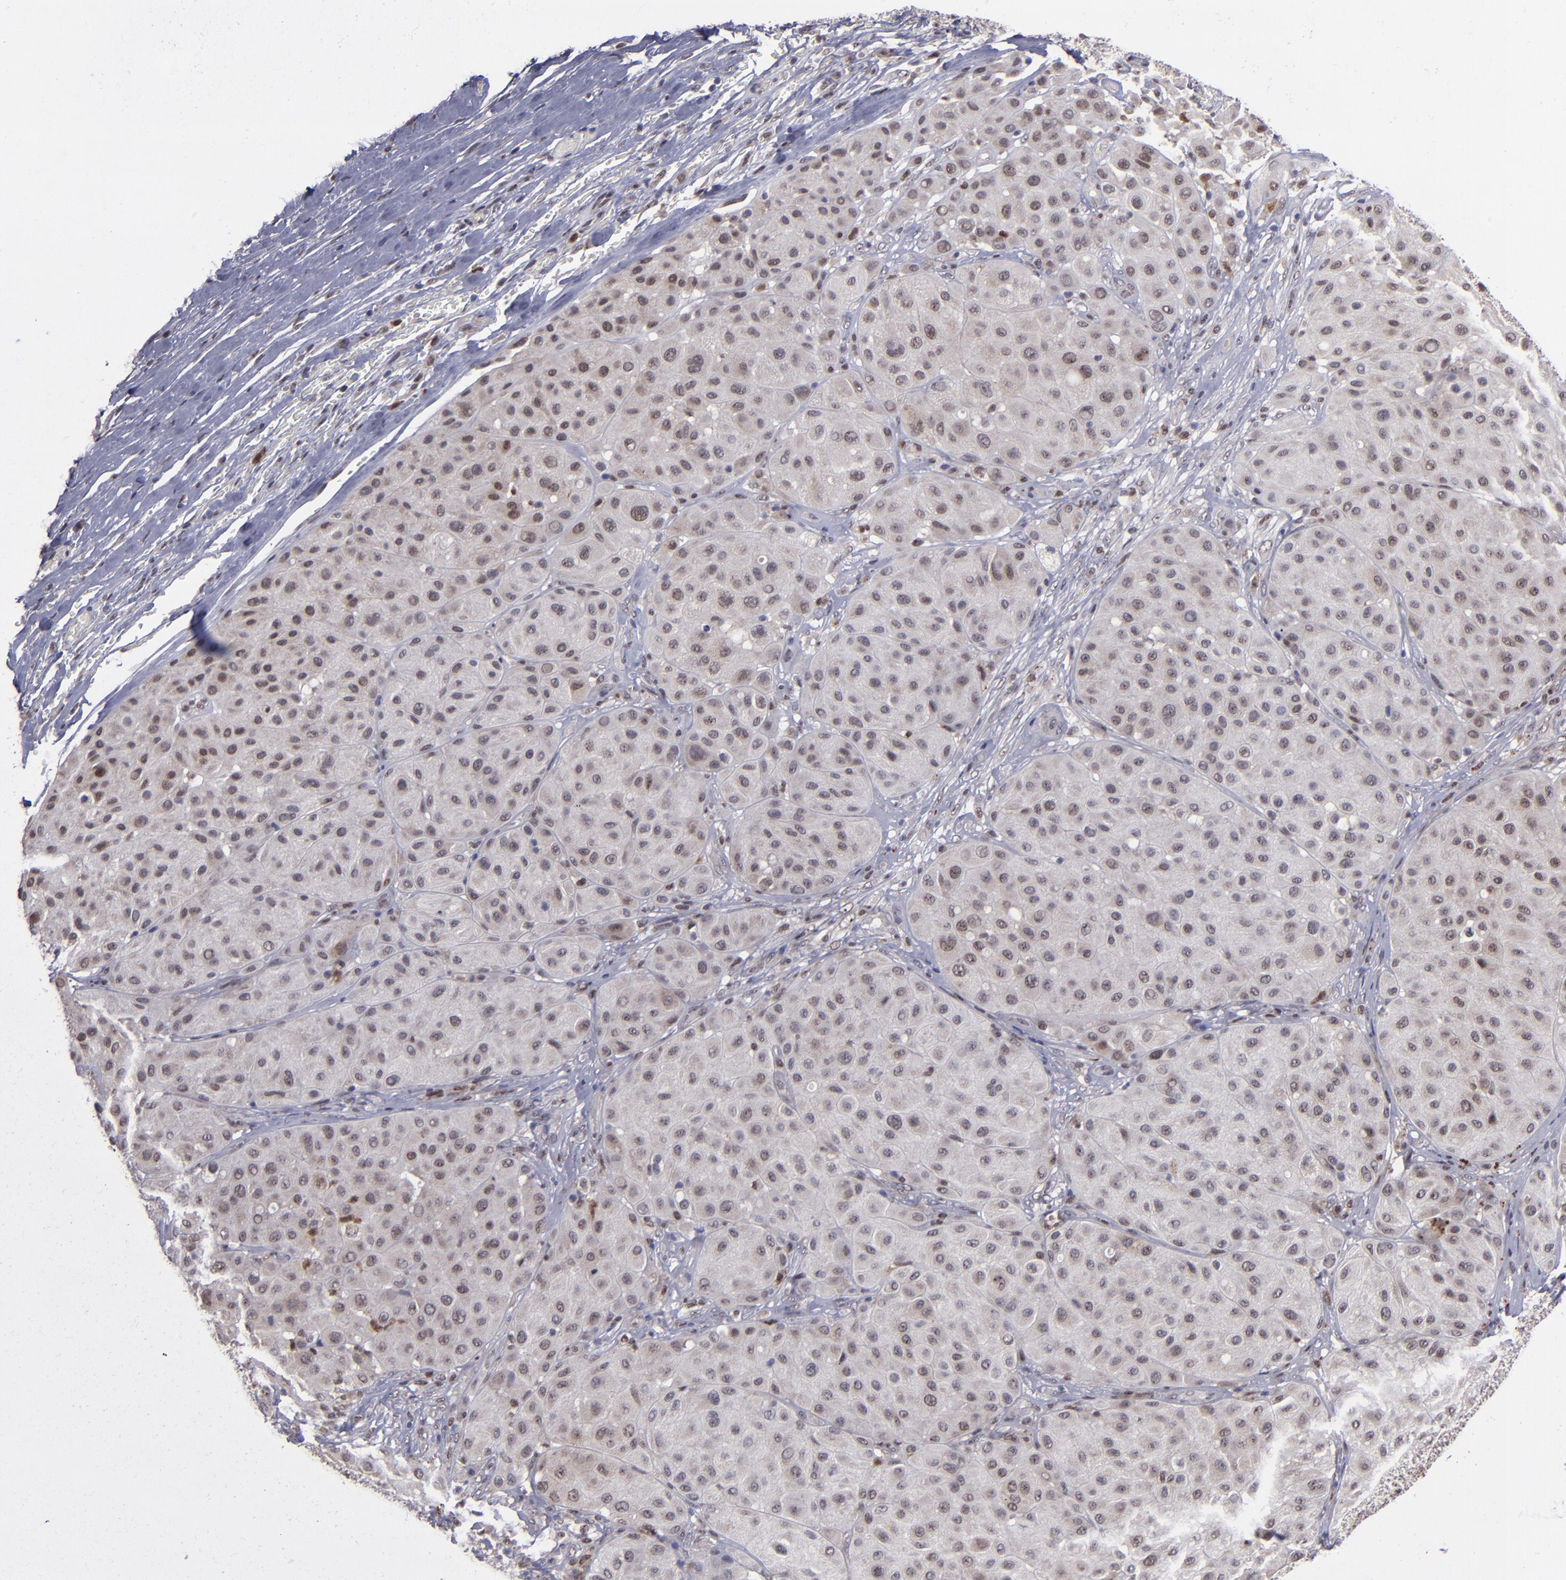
{"staining": {"intensity": "weak", "quantity": "<25%", "location": "cytoplasmic/membranous"}, "tissue": "melanoma", "cell_type": "Tumor cells", "image_type": "cancer", "snomed": [{"axis": "morphology", "description": "Normal tissue, NOS"}, {"axis": "morphology", "description": "Malignant melanoma, Metastatic site"}, {"axis": "topography", "description": "Skin"}], "caption": "Tumor cells show no significant staining in malignant melanoma (metastatic site). (DAB (3,3'-diaminobenzidine) immunohistochemistry visualized using brightfield microscopy, high magnification).", "gene": "RREB1", "patient": {"sex": "male", "age": 41}}